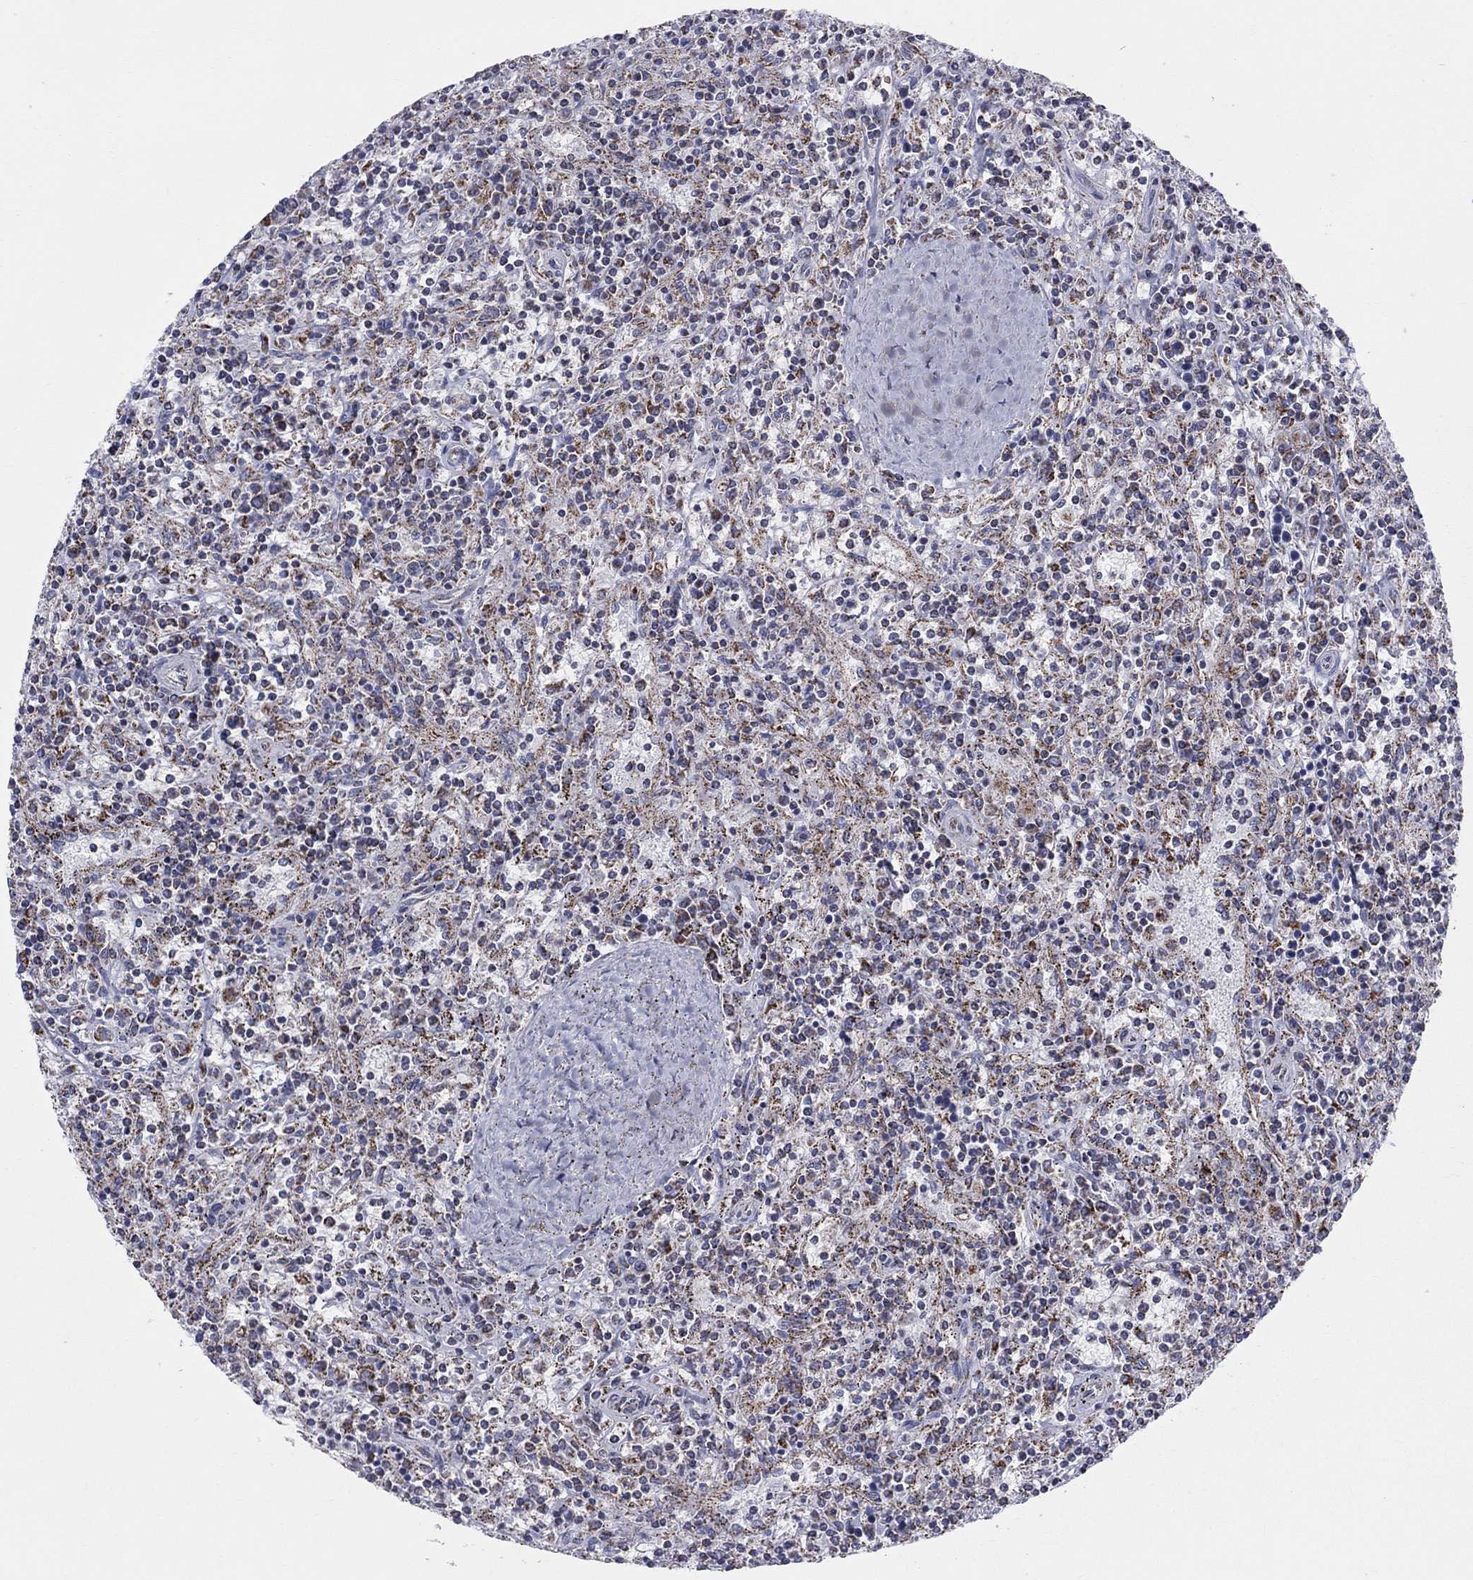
{"staining": {"intensity": "moderate", "quantity": "25%-75%", "location": "cytoplasmic/membranous"}, "tissue": "lymphoma", "cell_type": "Tumor cells", "image_type": "cancer", "snomed": [{"axis": "morphology", "description": "Malignant lymphoma, non-Hodgkin's type, Low grade"}, {"axis": "topography", "description": "Spleen"}], "caption": "Immunohistochemical staining of human malignant lymphoma, non-Hodgkin's type (low-grade) displays moderate cytoplasmic/membranous protein expression in about 25%-75% of tumor cells. The staining was performed using DAB (3,3'-diaminobenzidine), with brown indicating positive protein expression. Nuclei are stained blue with hematoxylin.", "gene": "KISS1R", "patient": {"sex": "male", "age": 62}}